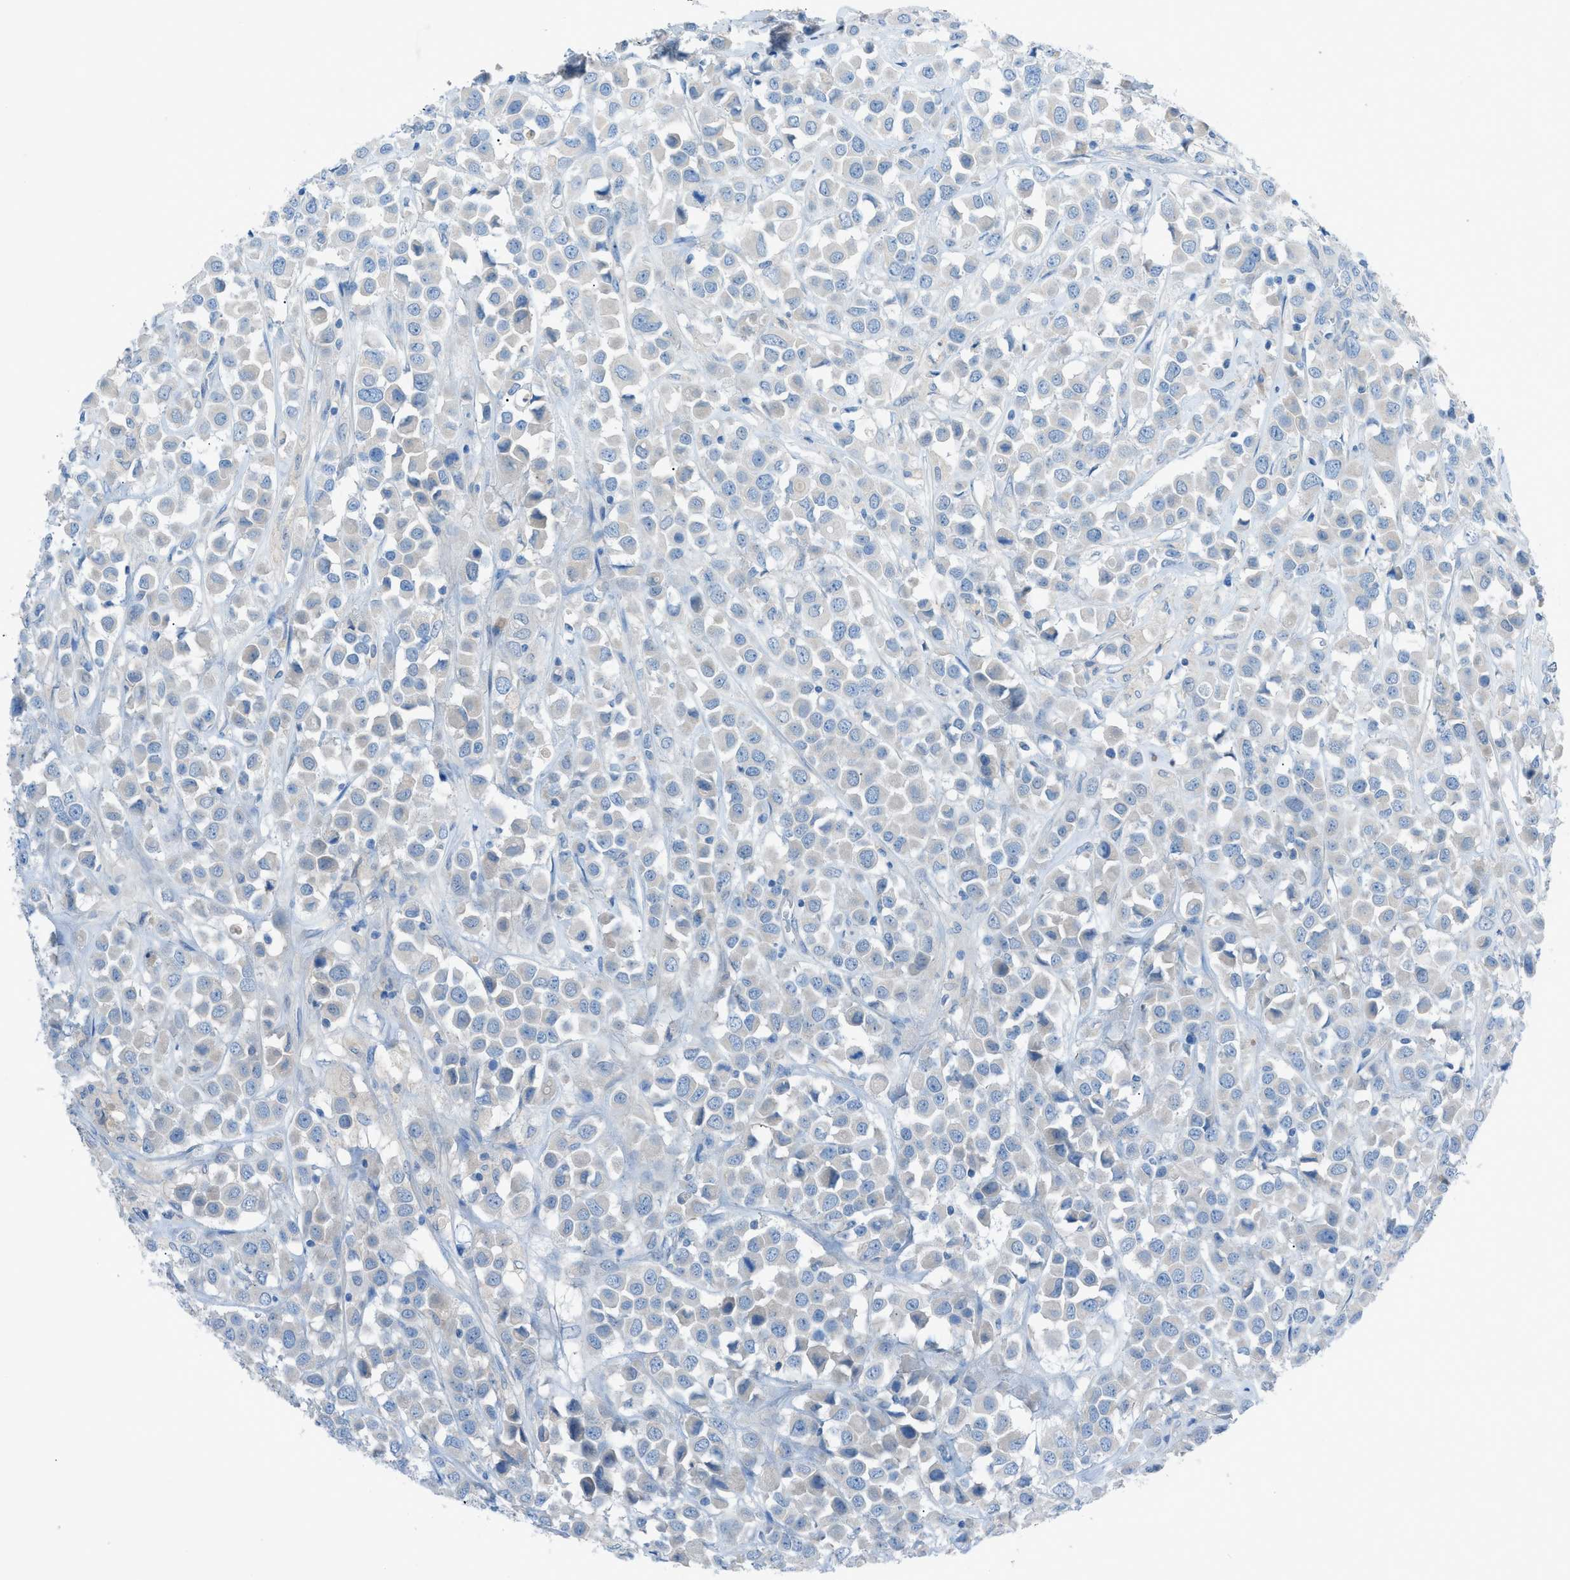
{"staining": {"intensity": "negative", "quantity": "none", "location": "none"}, "tissue": "breast cancer", "cell_type": "Tumor cells", "image_type": "cancer", "snomed": [{"axis": "morphology", "description": "Duct carcinoma"}, {"axis": "topography", "description": "Breast"}], "caption": "Breast cancer stained for a protein using immunohistochemistry shows no staining tumor cells.", "gene": "C5AR2", "patient": {"sex": "female", "age": 61}}